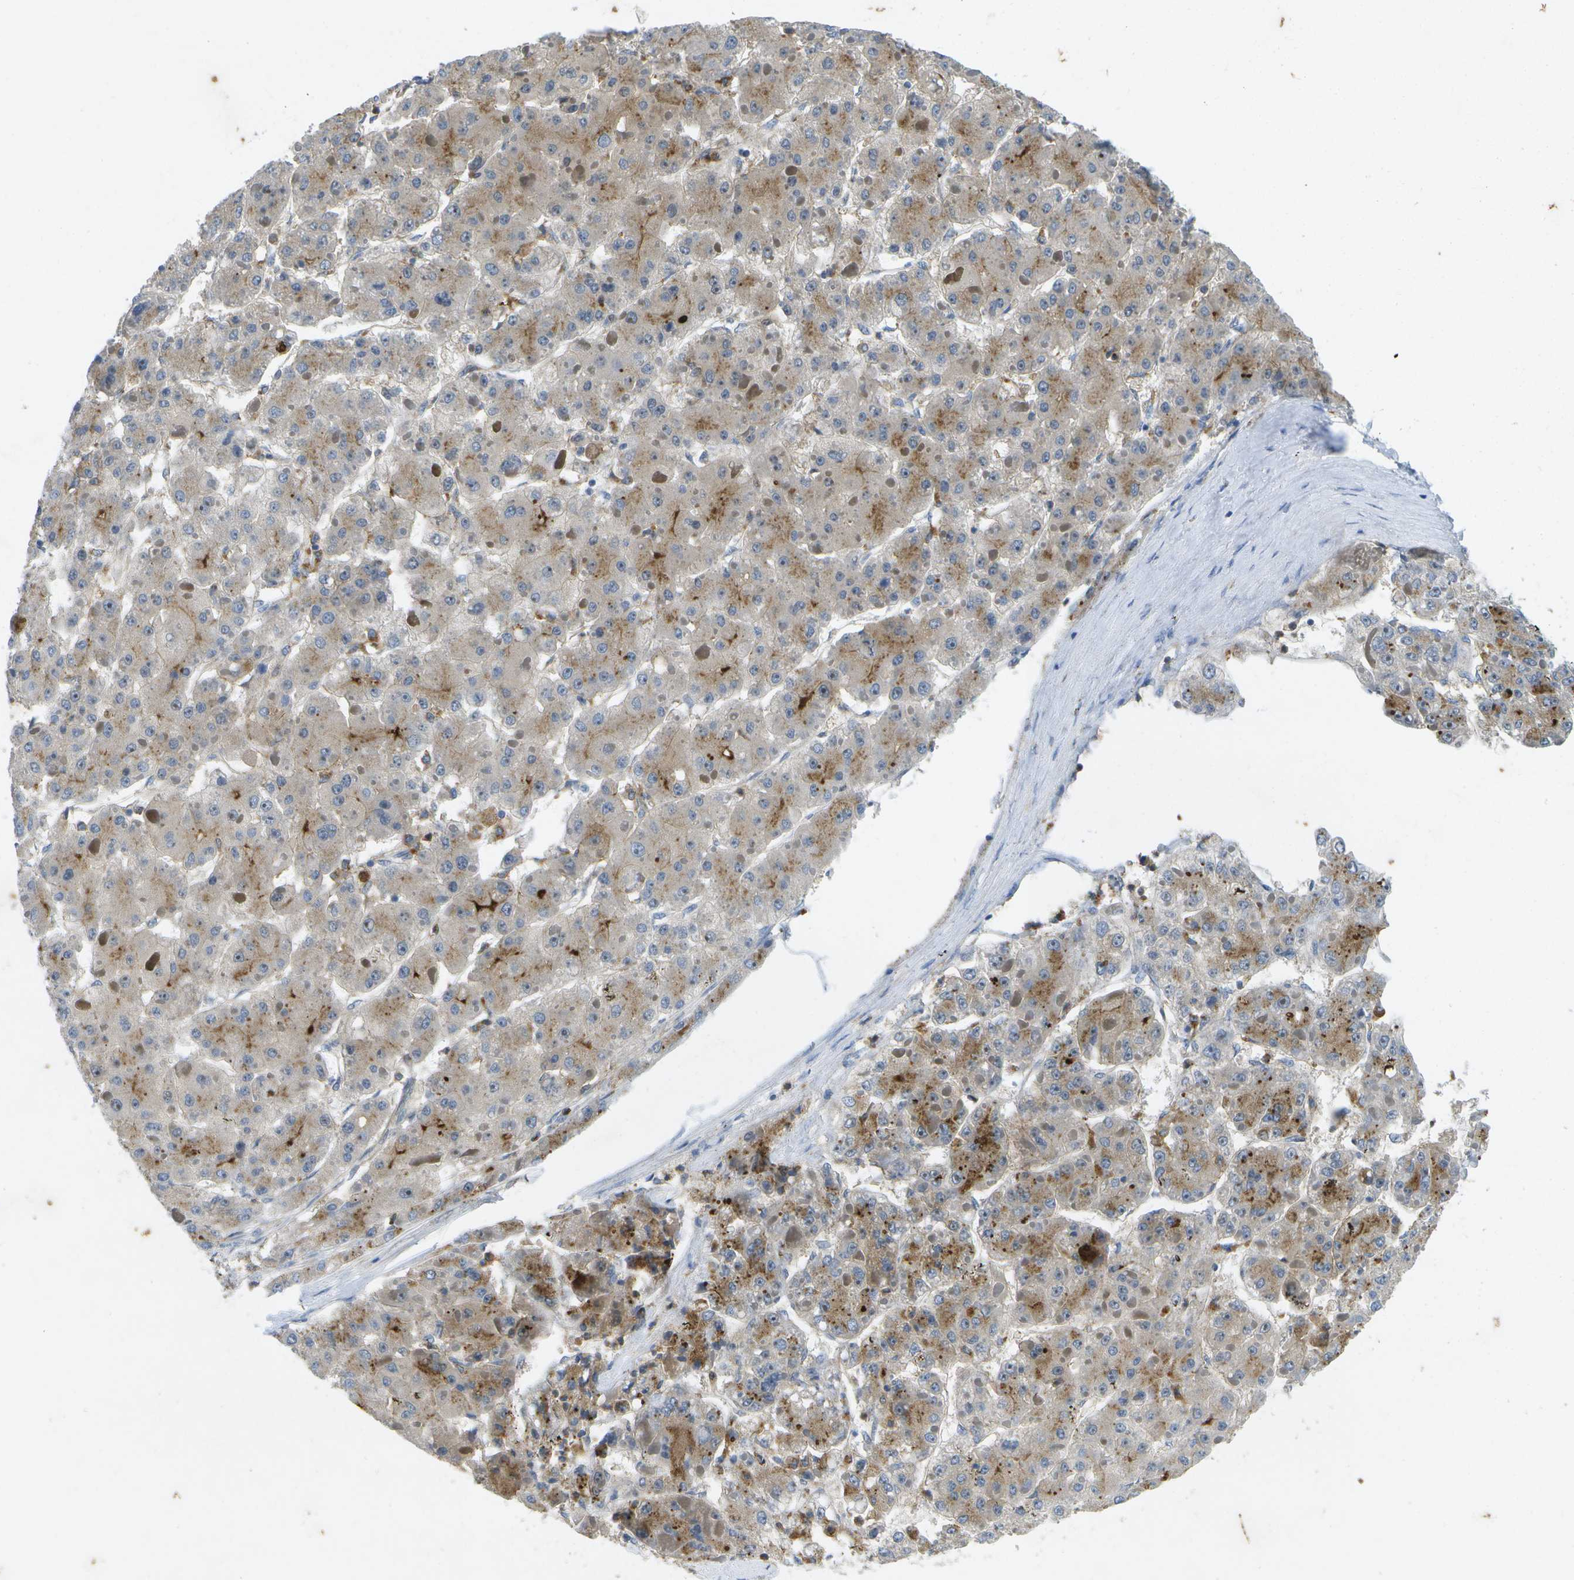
{"staining": {"intensity": "moderate", "quantity": "25%-75%", "location": "cytoplasmic/membranous"}, "tissue": "liver cancer", "cell_type": "Tumor cells", "image_type": "cancer", "snomed": [{"axis": "morphology", "description": "Carcinoma, Hepatocellular, NOS"}, {"axis": "topography", "description": "Liver"}], "caption": "Human hepatocellular carcinoma (liver) stained for a protein (brown) displays moderate cytoplasmic/membranous positive positivity in about 25%-75% of tumor cells.", "gene": "LIPG", "patient": {"sex": "female", "age": 73}}